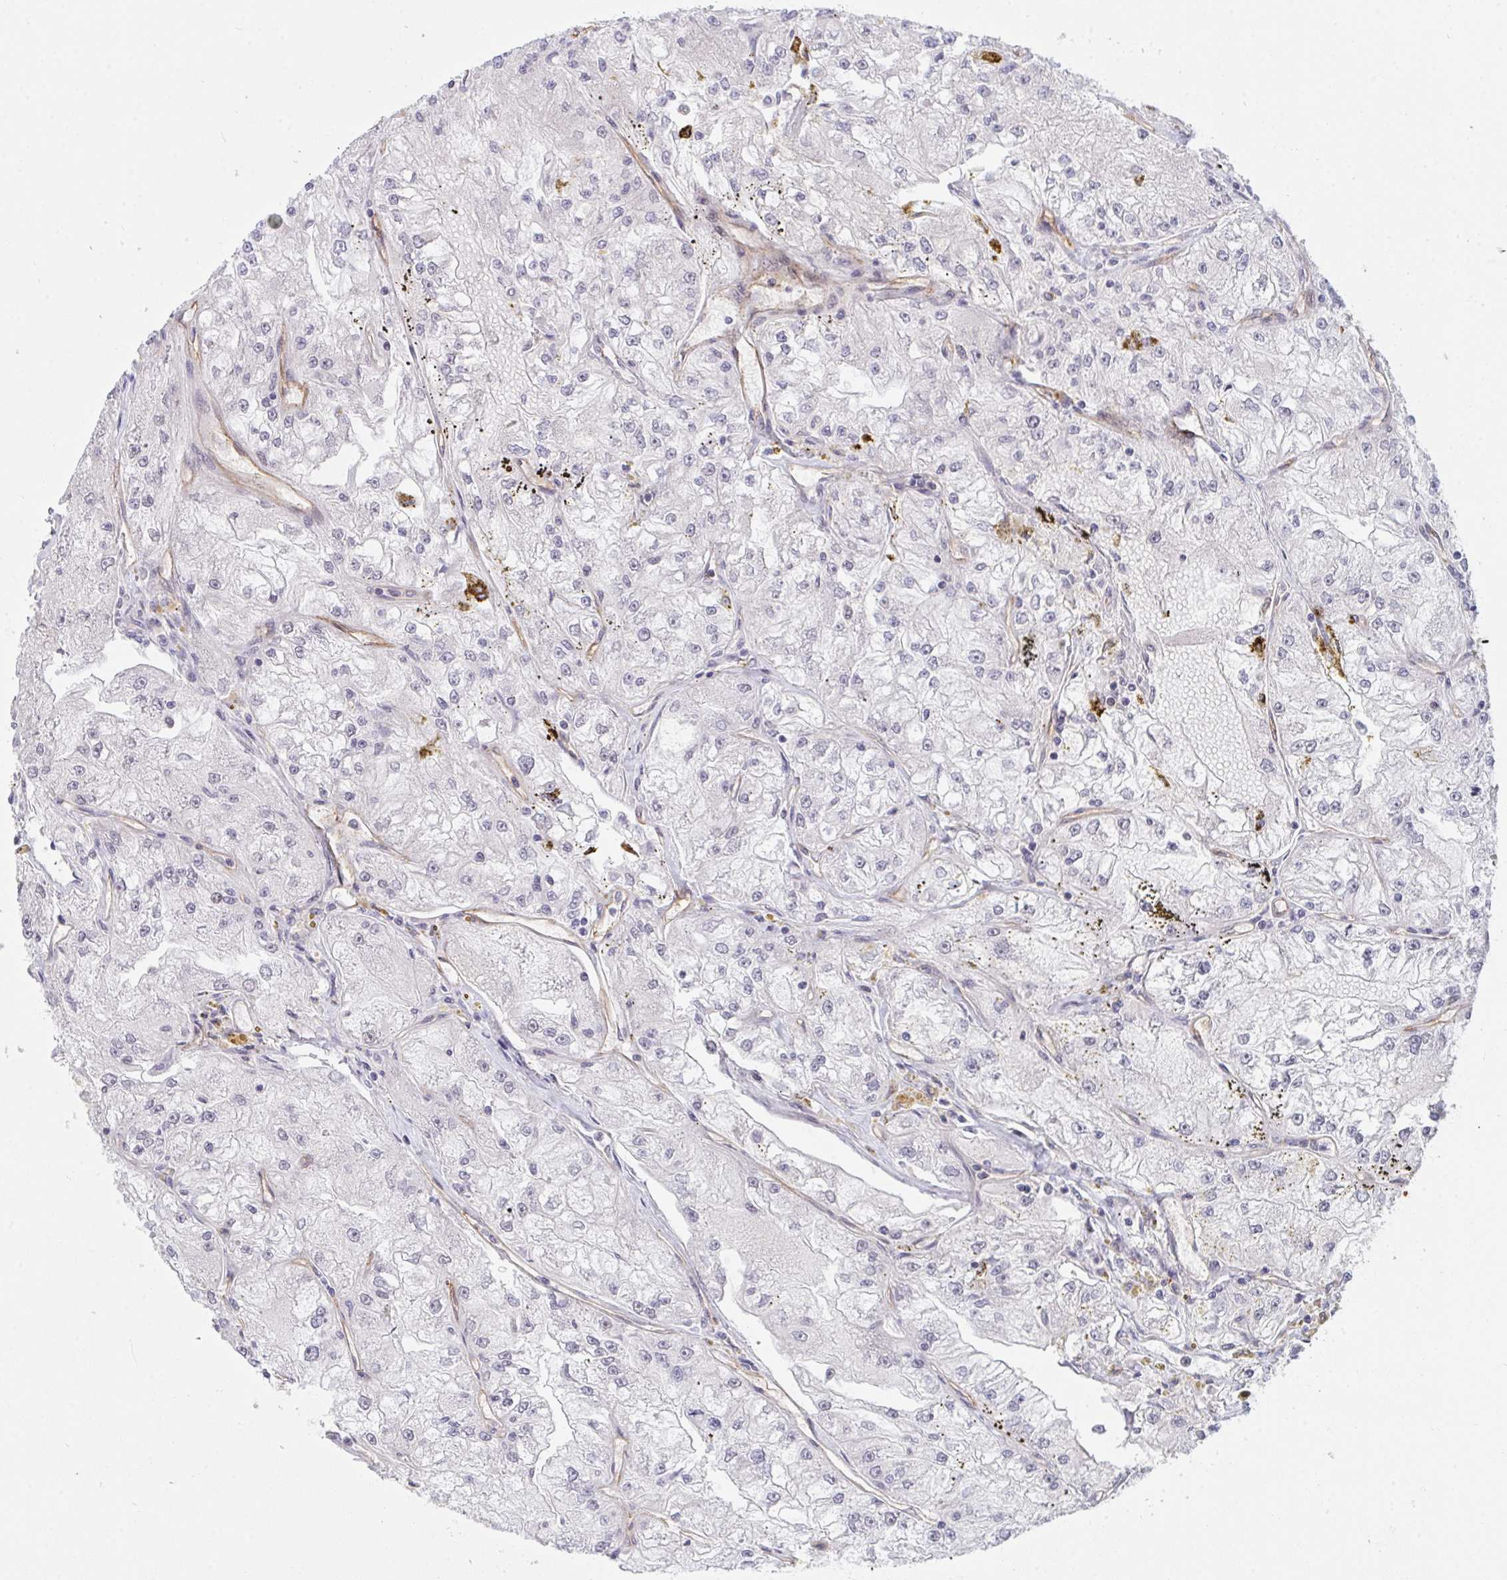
{"staining": {"intensity": "negative", "quantity": "none", "location": "none"}, "tissue": "renal cancer", "cell_type": "Tumor cells", "image_type": "cancer", "snomed": [{"axis": "morphology", "description": "Adenocarcinoma, NOS"}, {"axis": "topography", "description": "Kidney"}], "caption": "Renal cancer (adenocarcinoma) was stained to show a protein in brown. There is no significant positivity in tumor cells.", "gene": "DSCAML1", "patient": {"sex": "female", "age": 72}}